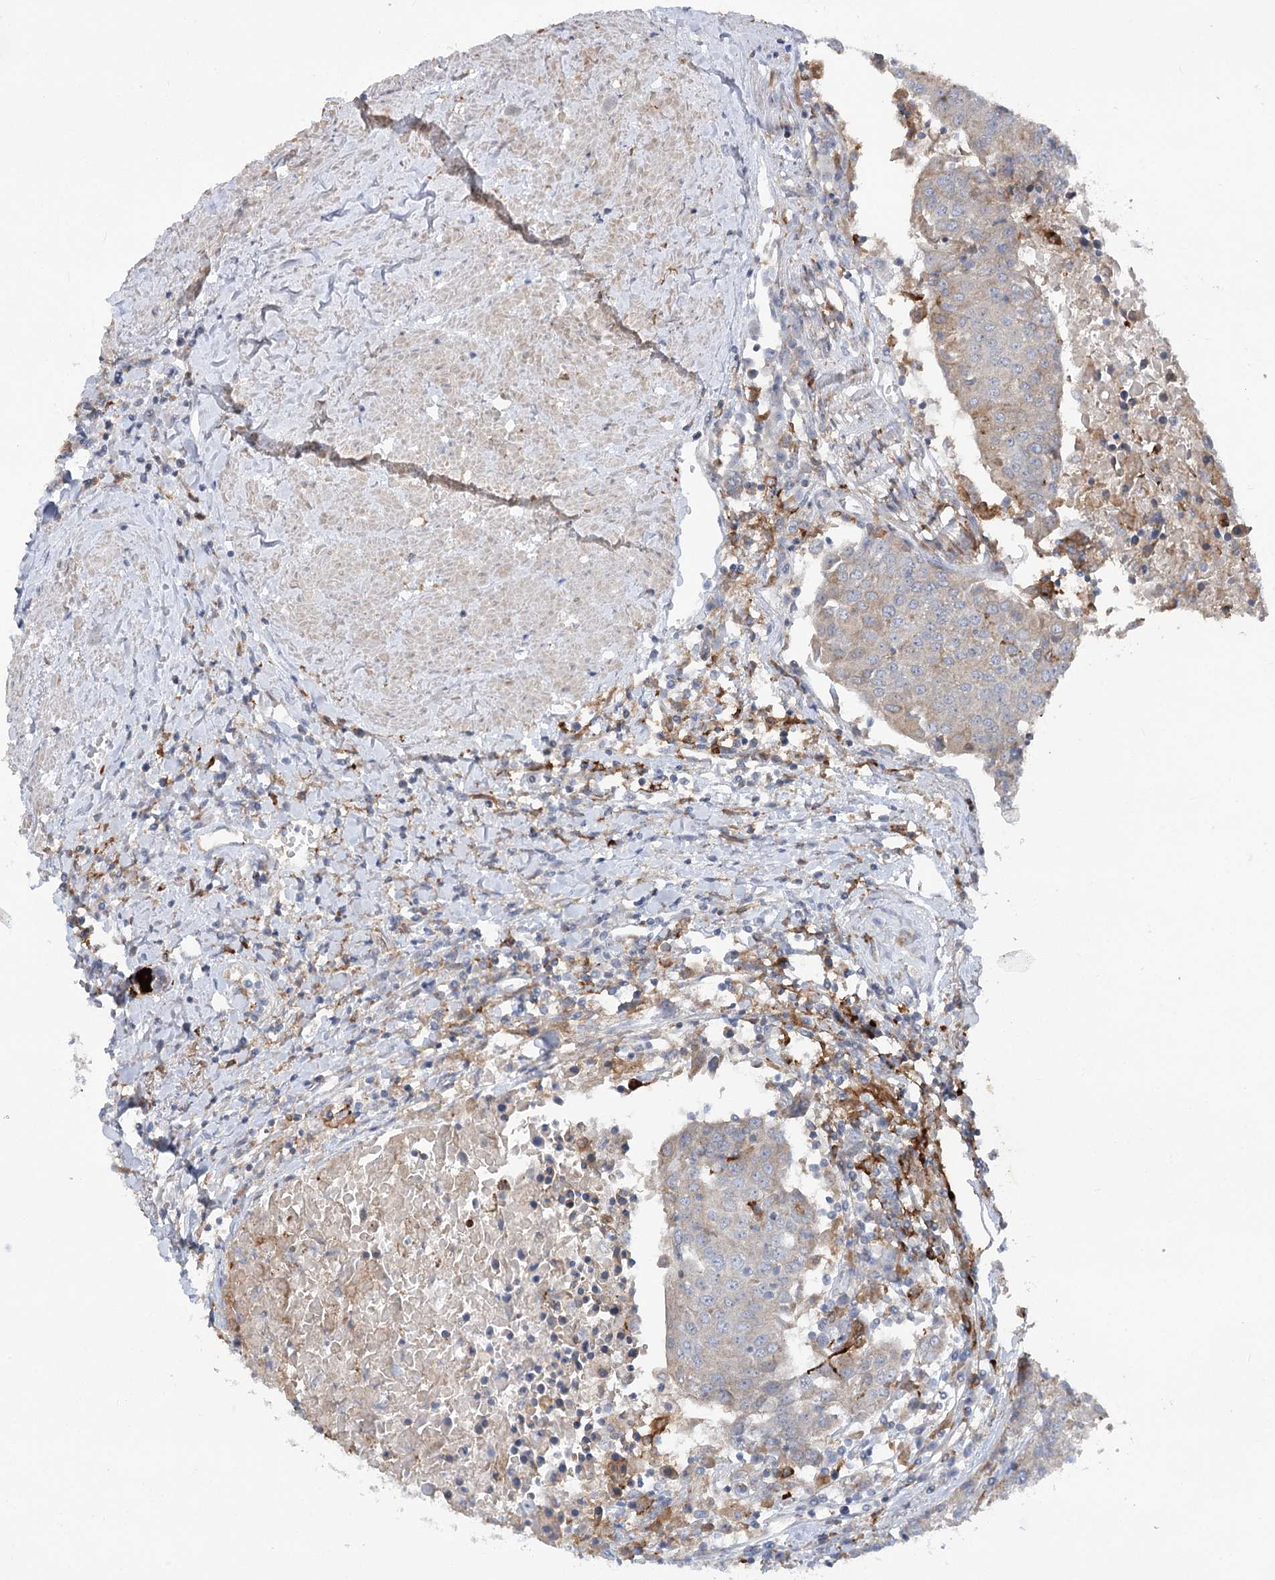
{"staining": {"intensity": "weak", "quantity": "<25%", "location": "cytoplasmic/membranous"}, "tissue": "urothelial cancer", "cell_type": "Tumor cells", "image_type": "cancer", "snomed": [{"axis": "morphology", "description": "Urothelial carcinoma, High grade"}, {"axis": "topography", "description": "Urinary bladder"}], "caption": "This micrograph is of urothelial cancer stained with immunohistochemistry to label a protein in brown with the nuclei are counter-stained blue. There is no staining in tumor cells.", "gene": "SCN11A", "patient": {"sex": "female", "age": 85}}